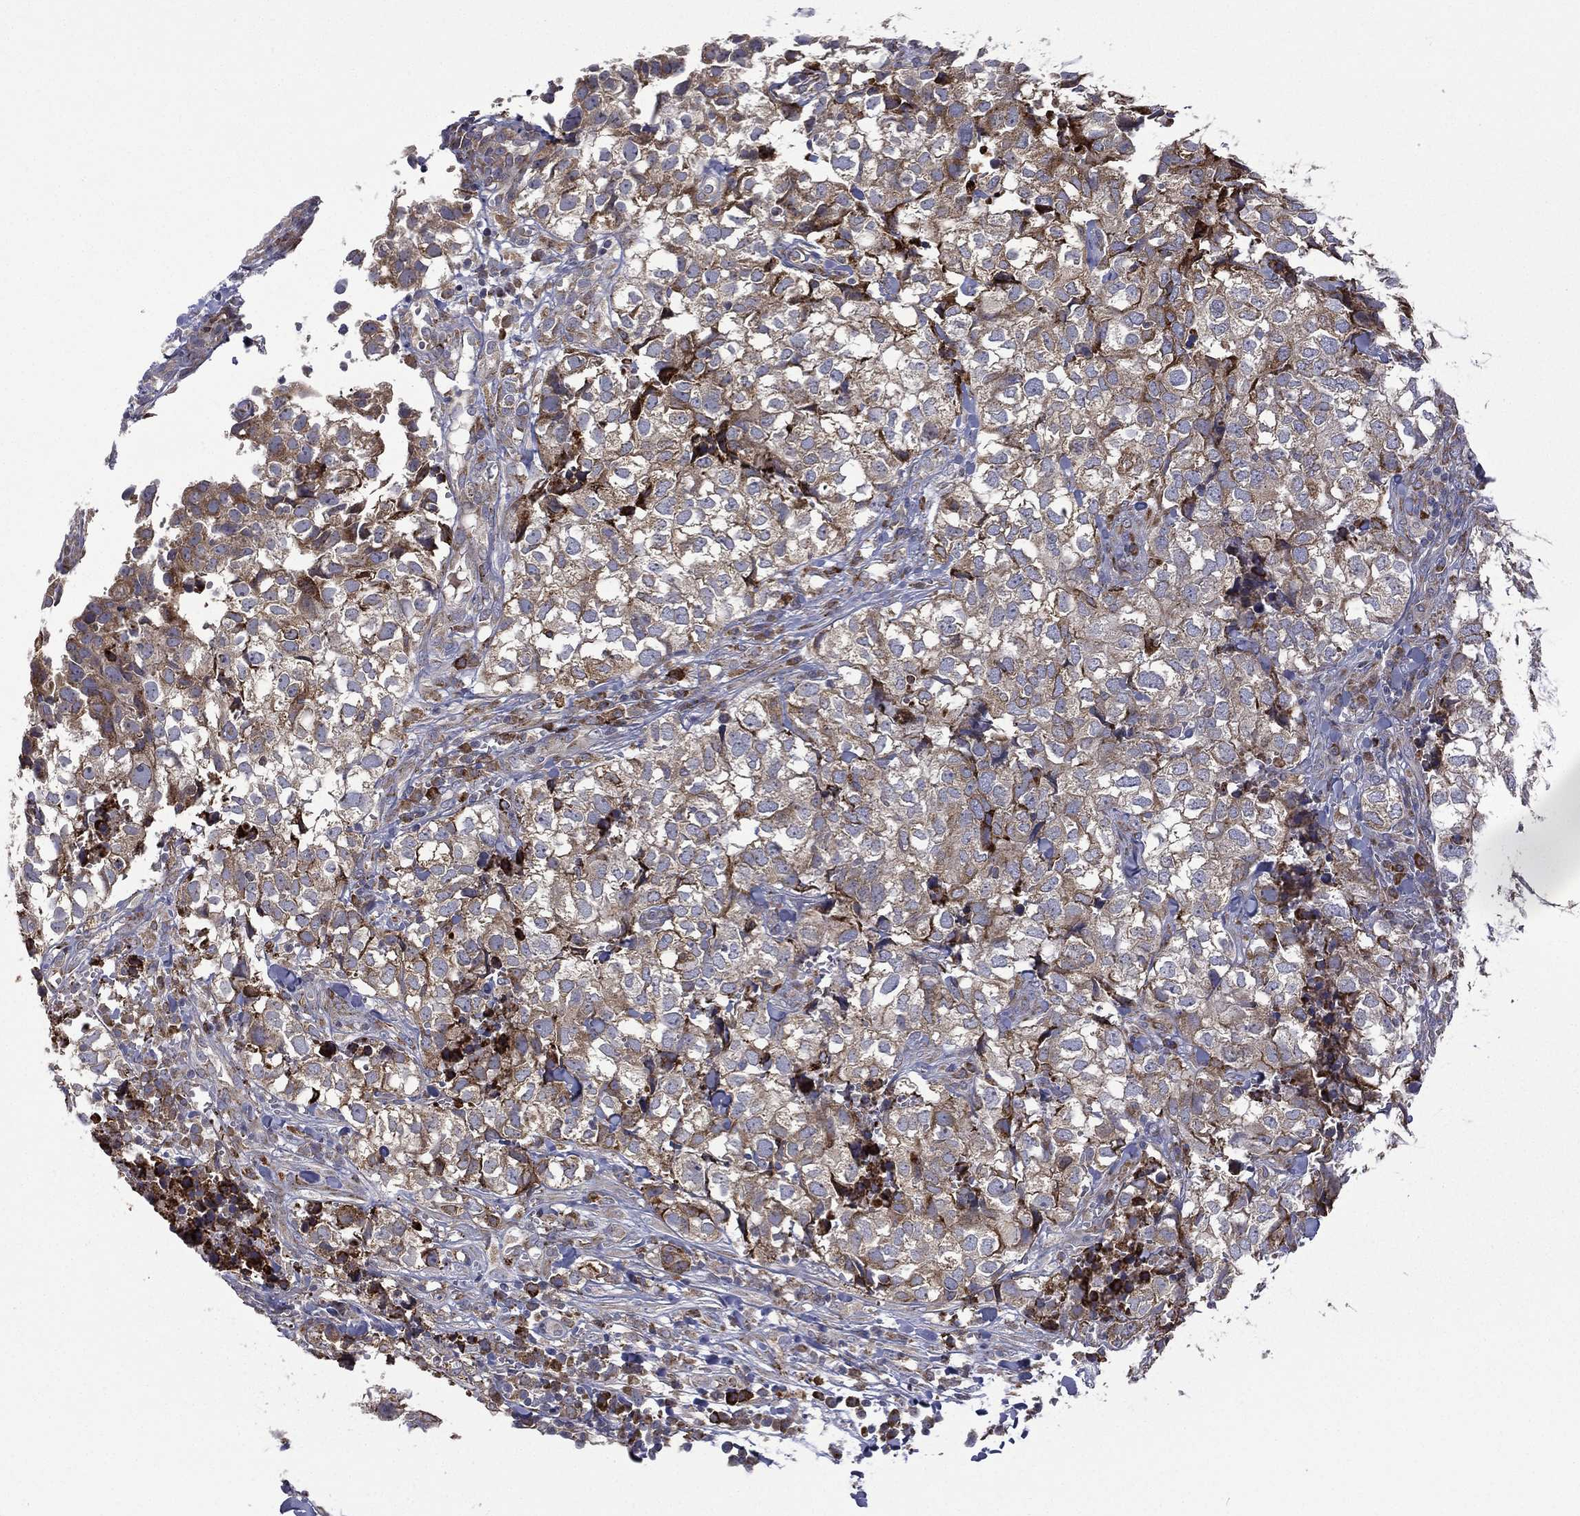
{"staining": {"intensity": "moderate", "quantity": ">75%", "location": "cytoplasmic/membranous"}, "tissue": "breast cancer", "cell_type": "Tumor cells", "image_type": "cancer", "snomed": [{"axis": "morphology", "description": "Duct carcinoma"}, {"axis": "topography", "description": "Breast"}], "caption": "An IHC histopathology image of neoplastic tissue is shown. Protein staining in brown labels moderate cytoplasmic/membranous positivity in infiltrating ductal carcinoma (breast) within tumor cells. (DAB (3,3'-diaminobenzidine) = brown stain, brightfield microscopy at high magnification).", "gene": "C20orf96", "patient": {"sex": "female", "age": 30}}